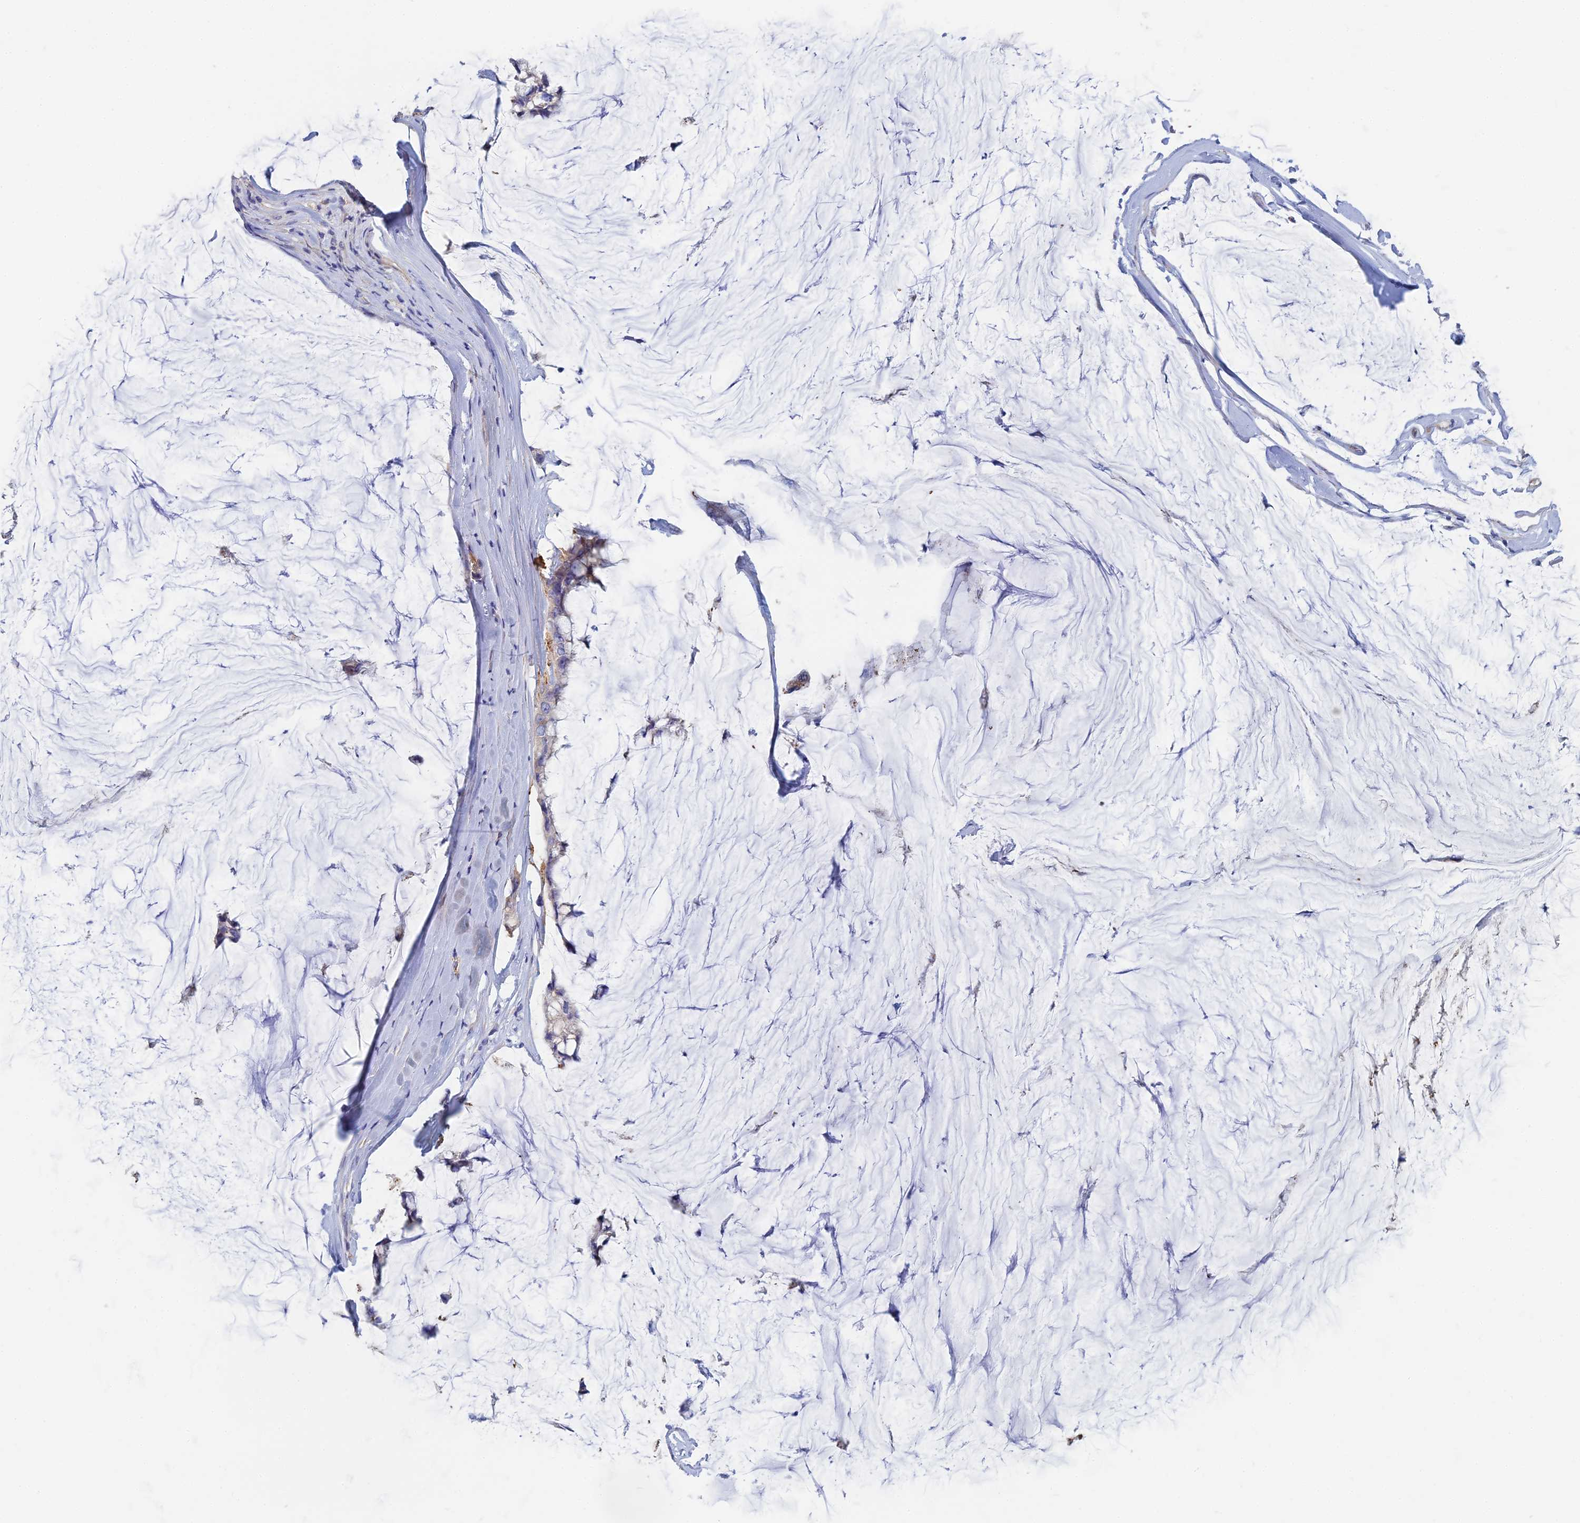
{"staining": {"intensity": "negative", "quantity": "none", "location": "none"}, "tissue": "ovarian cancer", "cell_type": "Tumor cells", "image_type": "cancer", "snomed": [{"axis": "morphology", "description": "Cystadenocarcinoma, mucinous, NOS"}, {"axis": "topography", "description": "Ovary"}], "caption": "Tumor cells show no significant staining in ovarian mucinous cystadenocarcinoma.", "gene": "PCDHA5", "patient": {"sex": "female", "age": 39}}